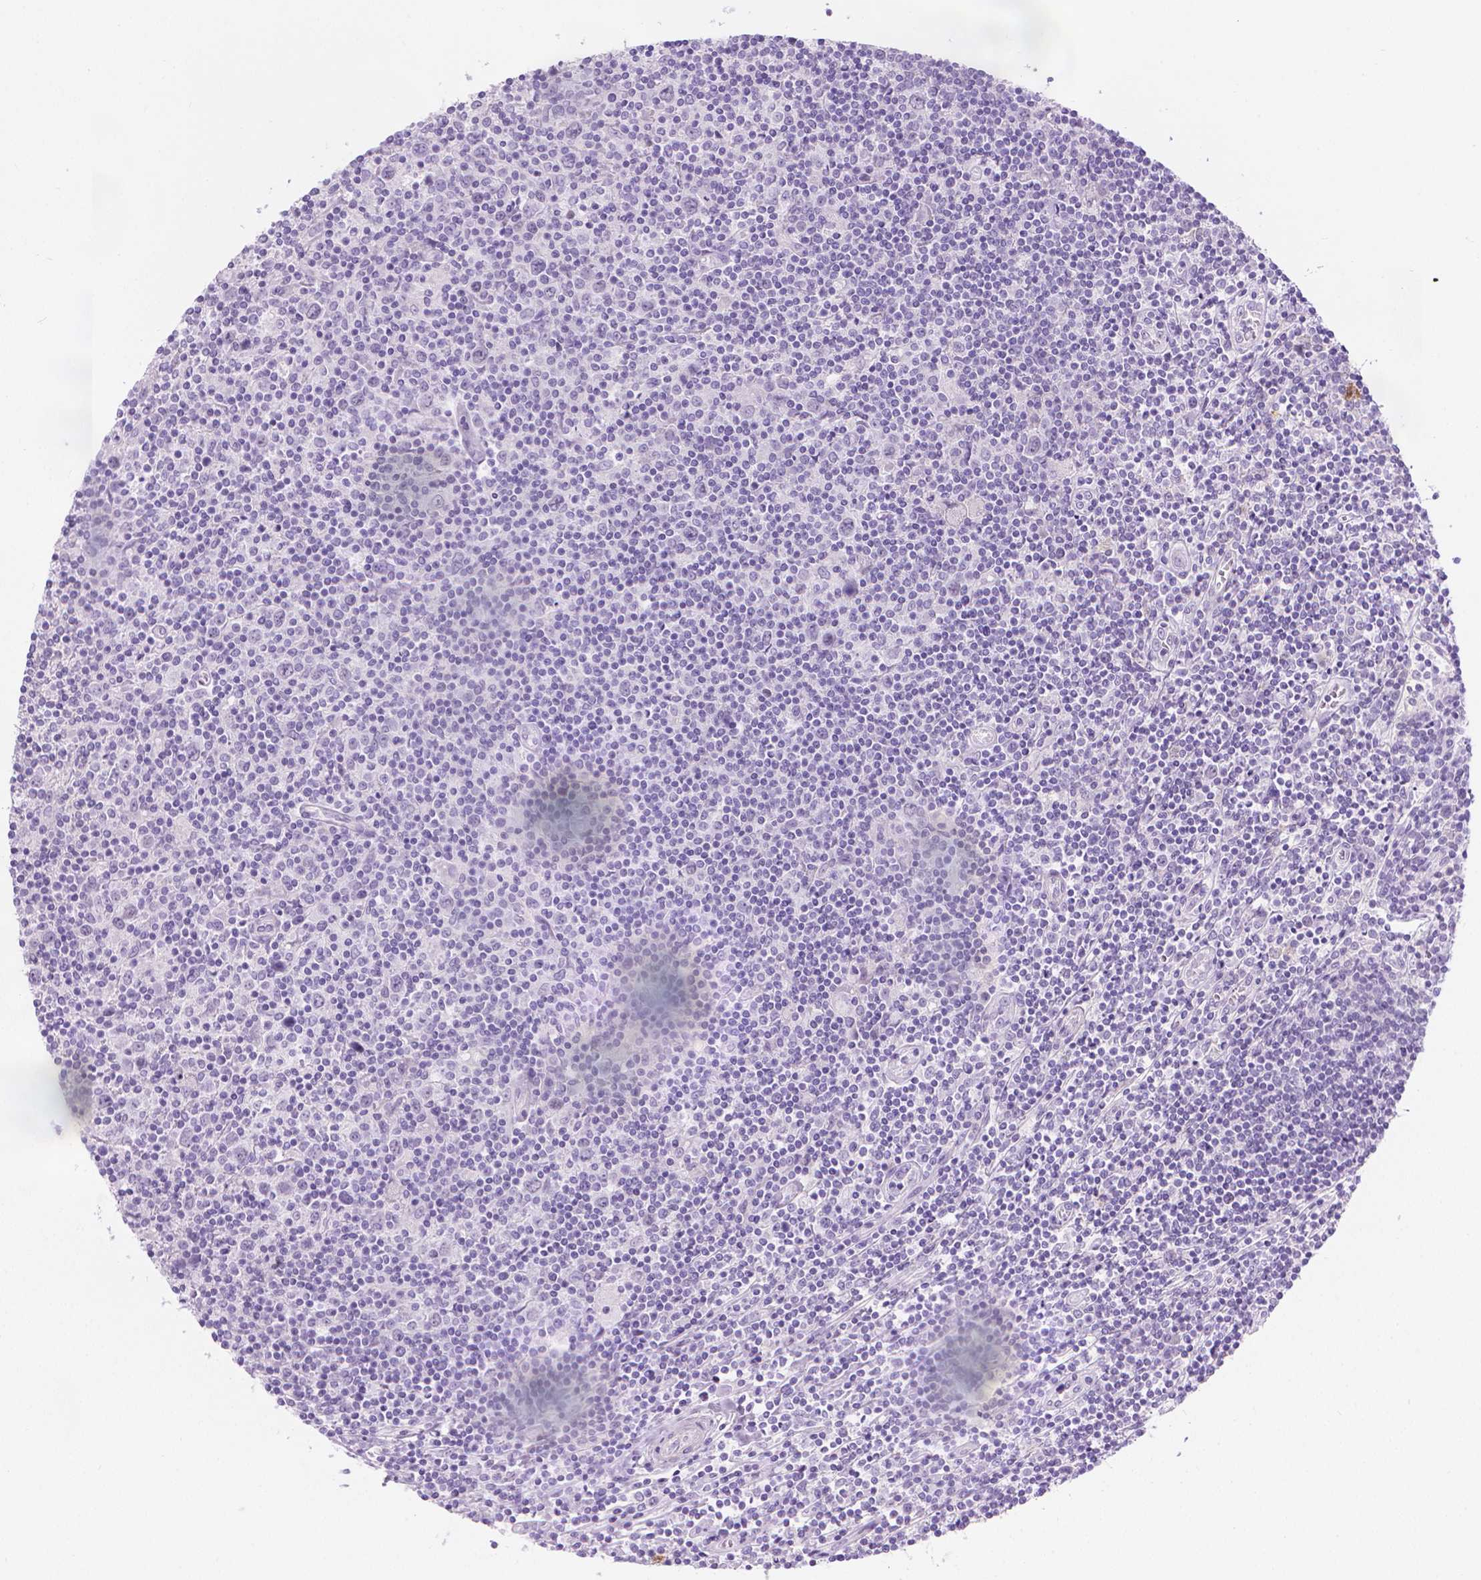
{"staining": {"intensity": "negative", "quantity": "none", "location": "none"}, "tissue": "lymphoma", "cell_type": "Tumor cells", "image_type": "cancer", "snomed": [{"axis": "morphology", "description": "Hodgkin's disease, NOS"}, {"axis": "topography", "description": "Lymph node"}], "caption": "Lymphoma was stained to show a protein in brown. There is no significant staining in tumor cells. (DAB (3,3'-diaminobenzidine) immunohistochemistry (IHC) visualized using brightfield microscopy, high magnification).", "gene": "SPAG6", "patient": {"sex": "male", "age": 40}}